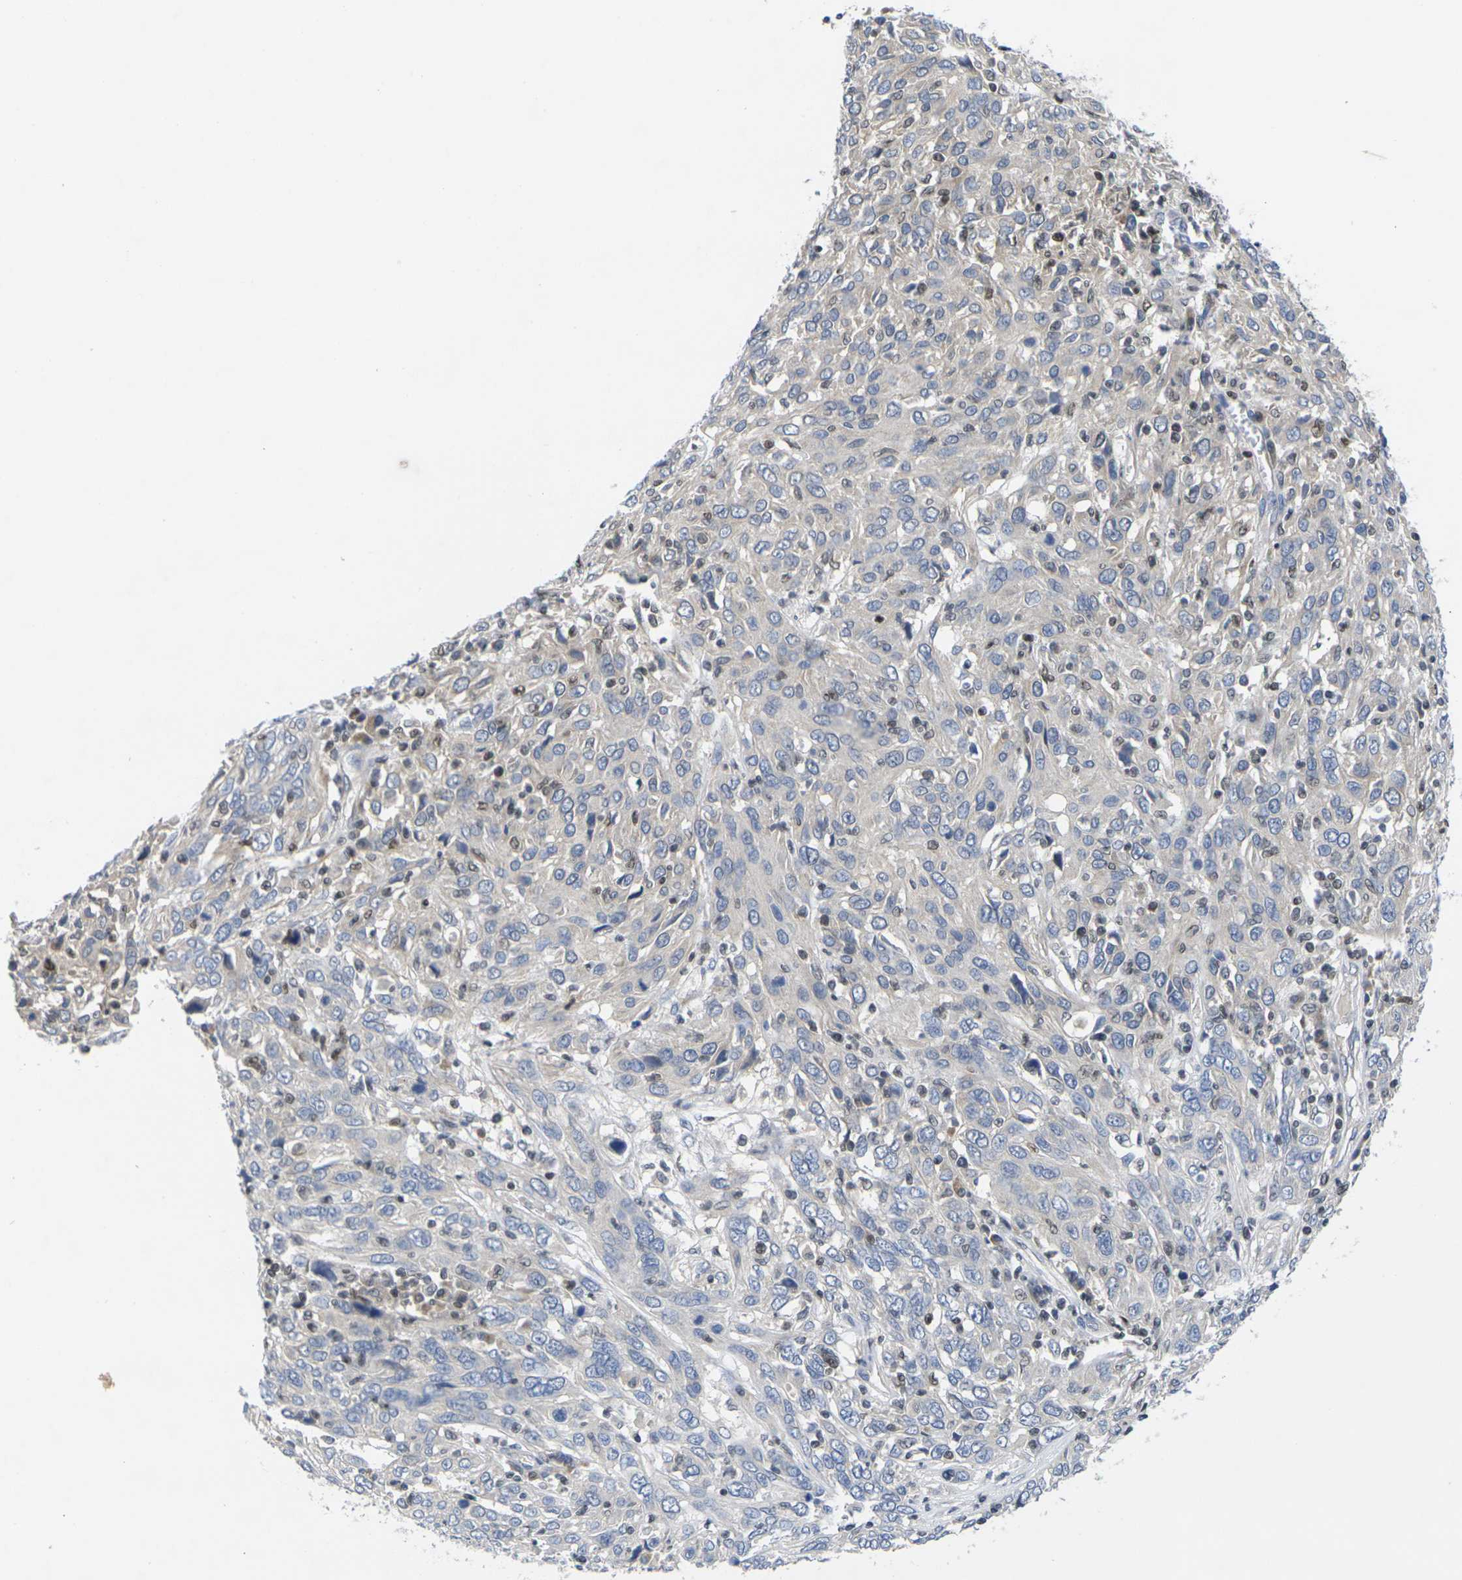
{"staining": {"intensity": "negative", "quantity": "none", "location": "none"}, "tissue": "cervical cancer", "cell_type": "Tumor cells", "image_type": "cancer", "snomed": [{"axis": "morphology", "description": "Squamous cell carcinoma, NOS"}, {"axis": "topography", "description": "Cervix"}], "caption": "Tumor cells are negative for brown protein staining in cervical cancer.", "gene": "IKZF1", "patient": {"sex": "female", "age": 46}}